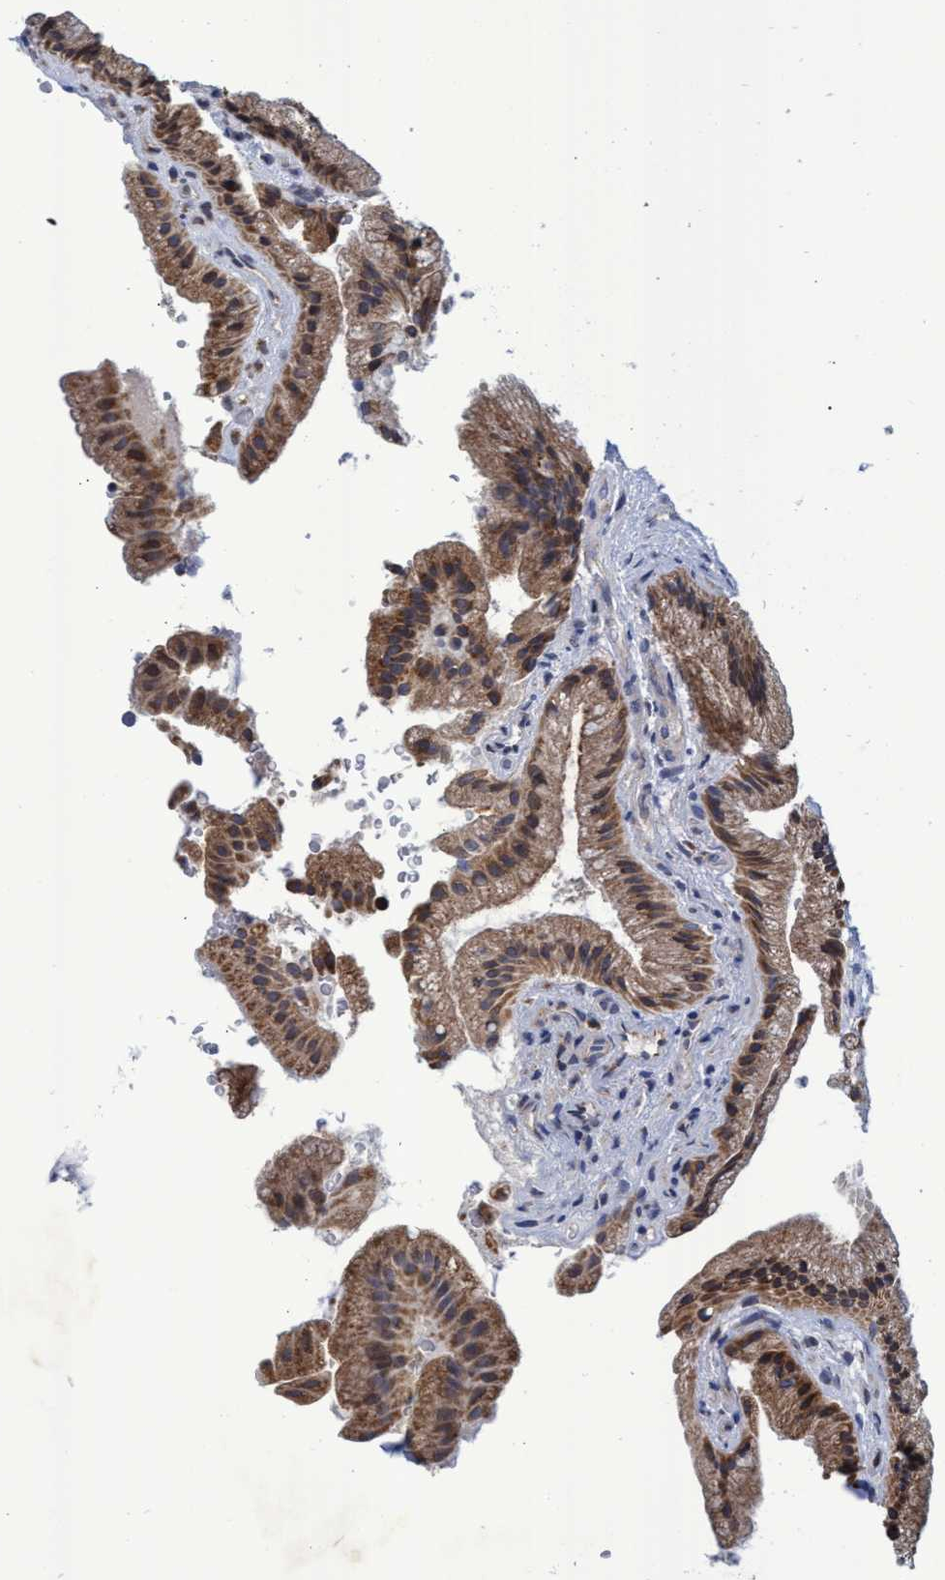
{"staining": {"intensity": "moderate", "quantity": ">75%", "location": "cytoplasmic/membranous"}, "tissue": "gallbladder", "cell_type": "Glandular cells", "image_type": "normal", "snomed": [{"axis": "morphology", "description": "Normal tissue, NOS"}, {"axis": "topography", "description": "Gallbladder"}], "caption": "A brown stain shows moderate cytoplasmic/membranous positivity of a protein in glandular cells of unremarkable human gallbladder.", "gene": "NAT16", "patient": {"sex": "male", "age": 49}}